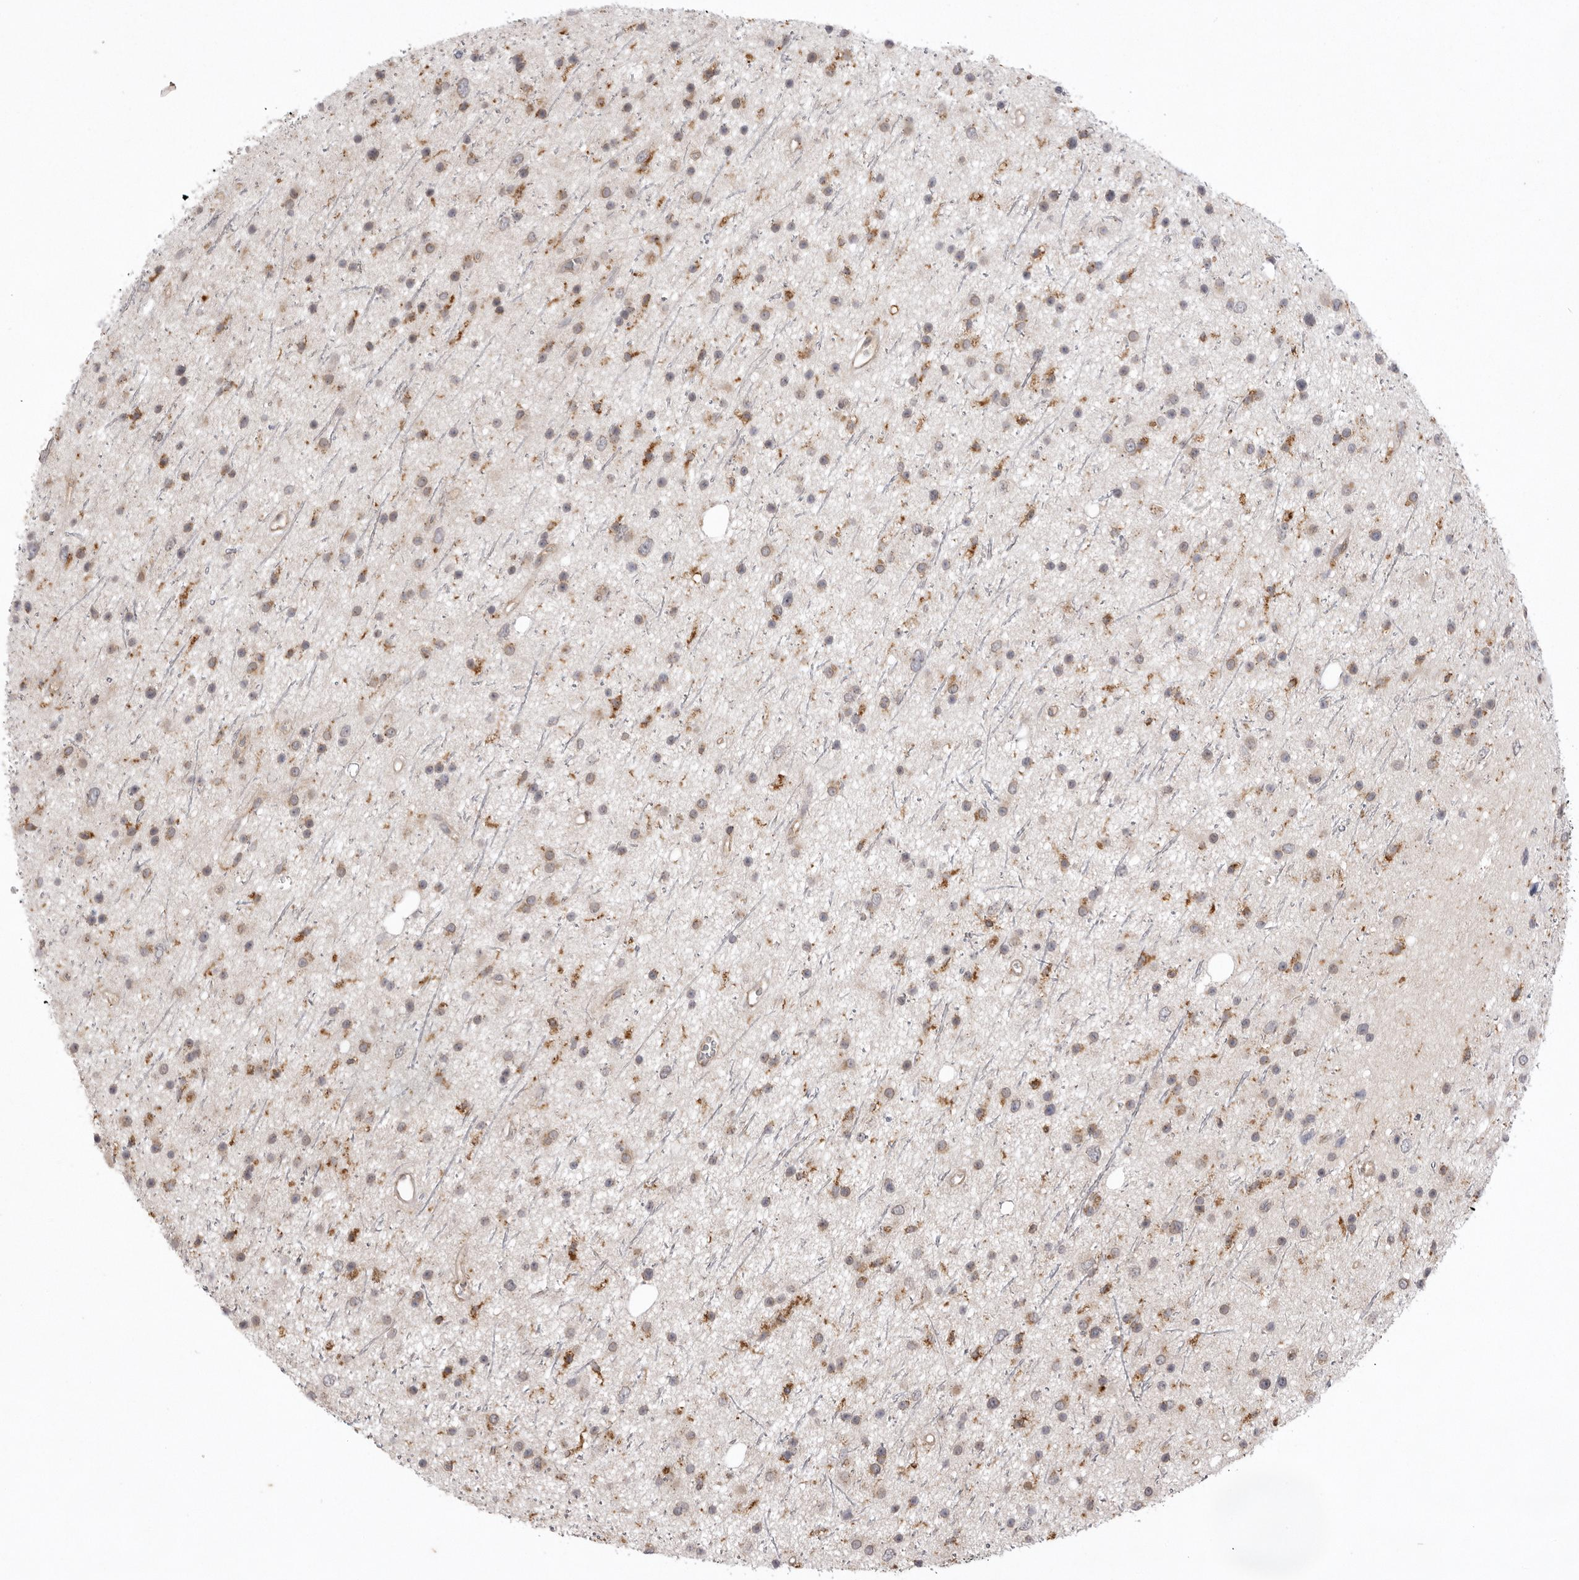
{"staining": {"intensity": "moderate", "quantity": ">75%", "location": "cytoplasmic/membranous"}, "tissue": "glioma", "cell_type": "Tumor cells", "image_type": "cancer", "snomed": [{"axis": "morphology", "description": "Glioma, malignant, Low grade"}, {"axis": "topography", "description": "Cerebral cortex"}], "caption": "Immunohistochemical staining of low-grade glioma (malignant) shows moderate cytoplasmic/membranous protein staining in about >75% of tumor cells.", "gene": "TLR3", "patient": {"sex": "female", "age": 39}}